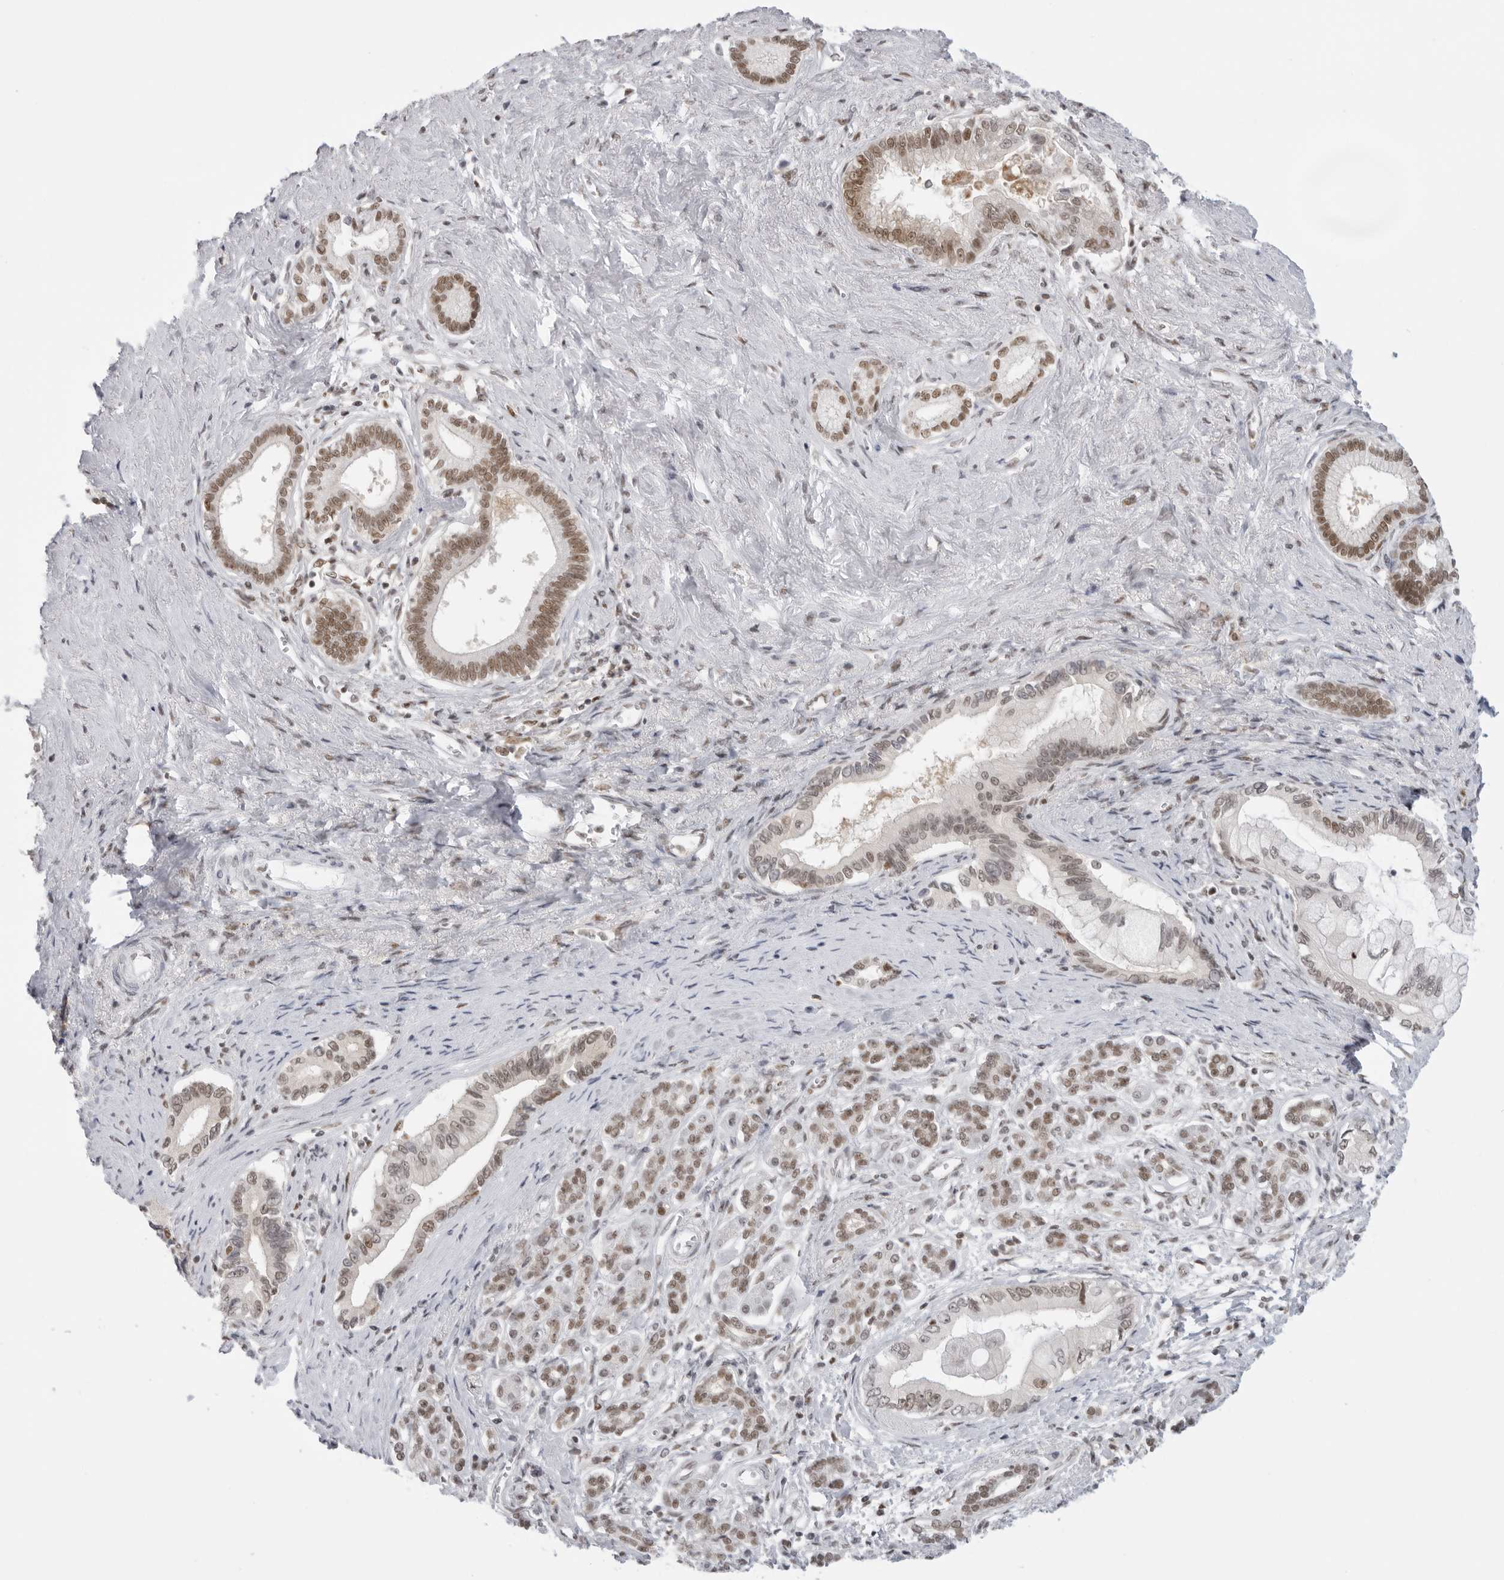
{"staining": {"intensity": "moderate", "quantity": ">75%", "location": "nuclear"}, "tissue": "pancreatic cancer", "cell_type": "Tumor cells", "image_type": "cancer", "snomed": [{"axis": "morphology", "description": "Adenocarcinoma, NOS"}, {"axis": "topography", "description": "Pancreas"}], "caption": "High-power microscopy captured an IHC histopathology image of adenocarcinoma (pancreatic), revealing moderate nuclear expression in approximately >75% of tumor cells.", "gene": "RPA2", "patient": {"sex": "male", "age": 78}}